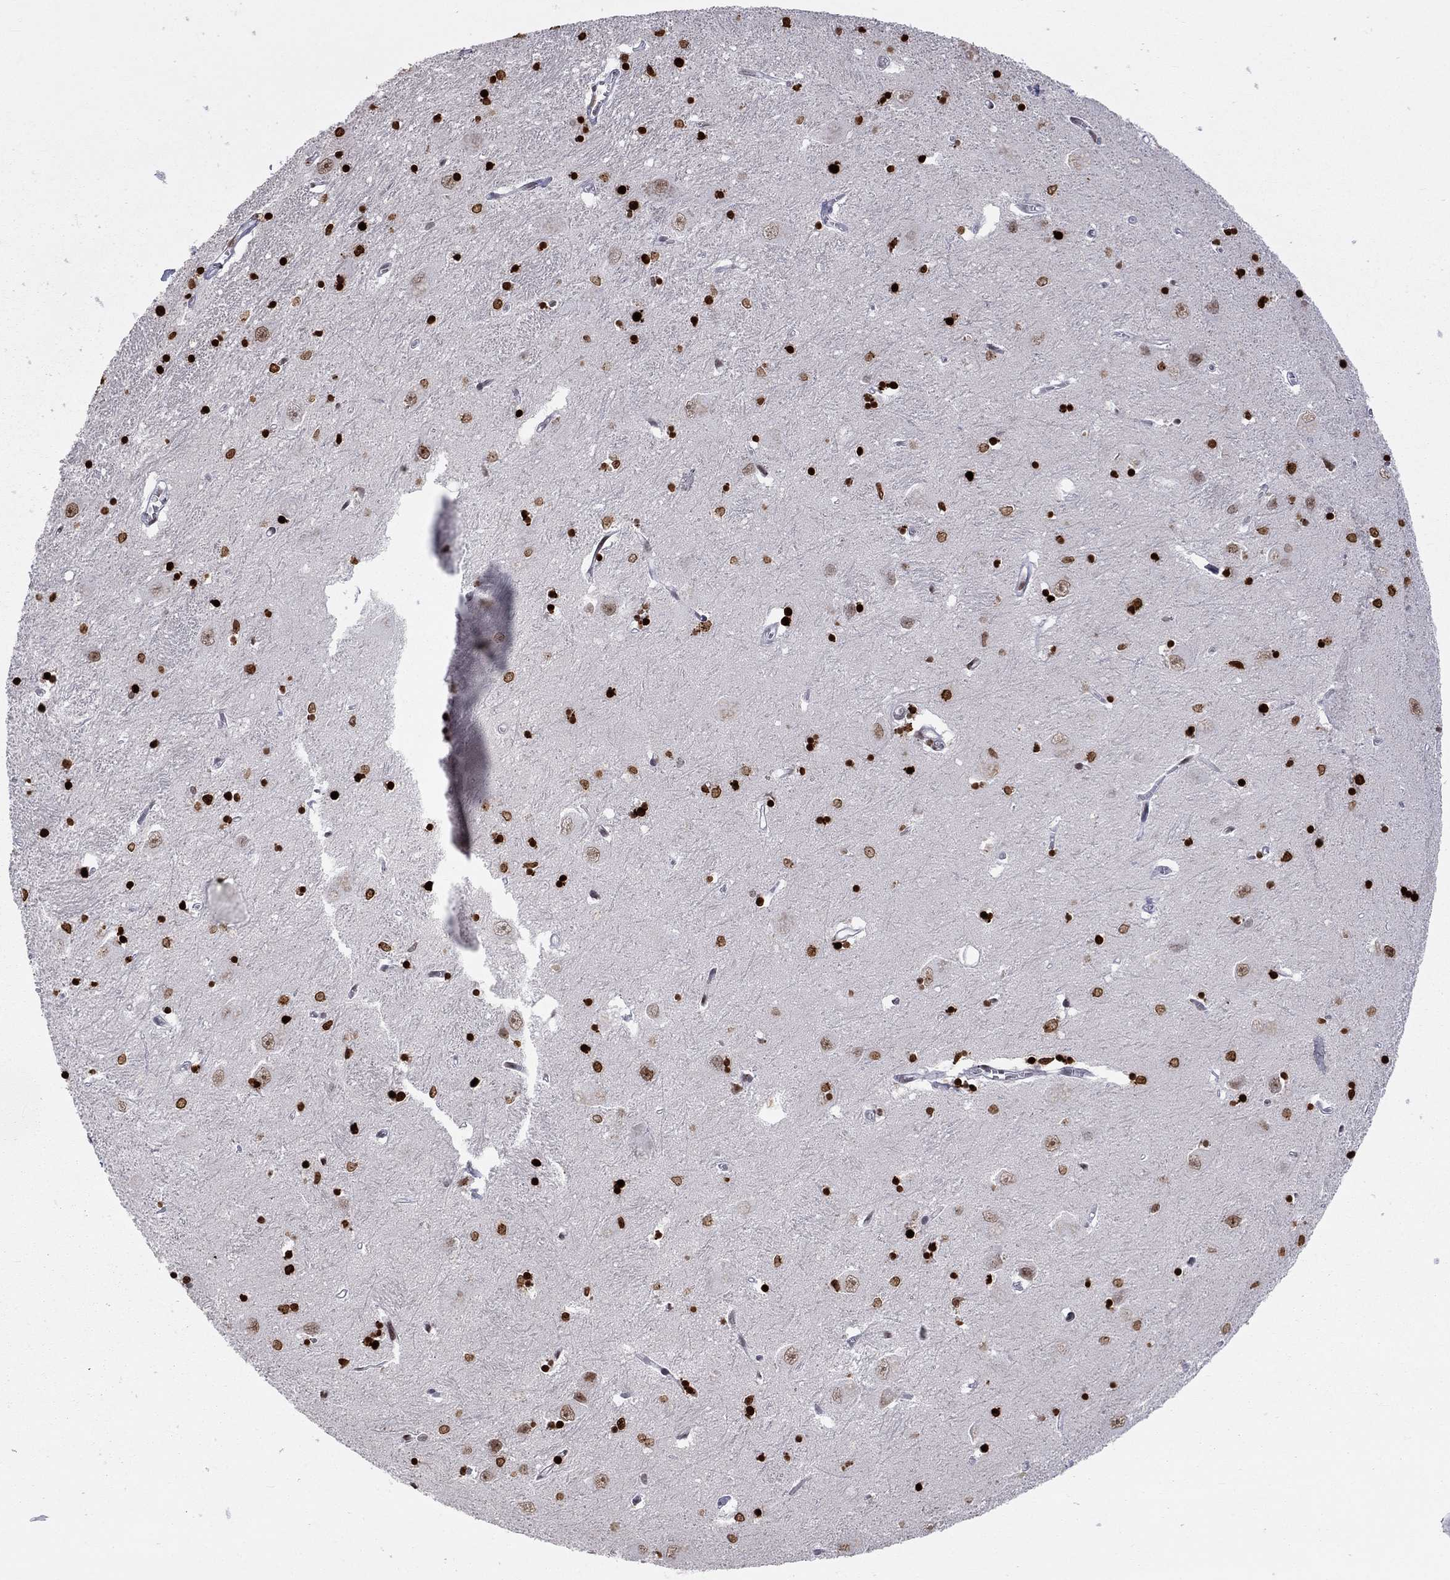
{"staining": {"intensity": "strong", "quantity": ">75%", "location": "nuclear"}, "tissue": "caudate", "cell_type": "Glial cells", "image_type": "normal", "snomed": [{"axis": "morphology", "description": "Normal tissue, NOS"}, {"axis": "topography", "description": "Lateral ventricle wall"}], "caption": "Benign caudate exhibits strong nuclear positivity in about >75% of glial cells, visualized by immunohistochemistry. The staining is performed using DAB brown chromogen to label protein expression. The nuclei are counter-stained blue using hematoxylin.", "gene": "H2AX", "patient": {"sex": "male", "age": 54}}